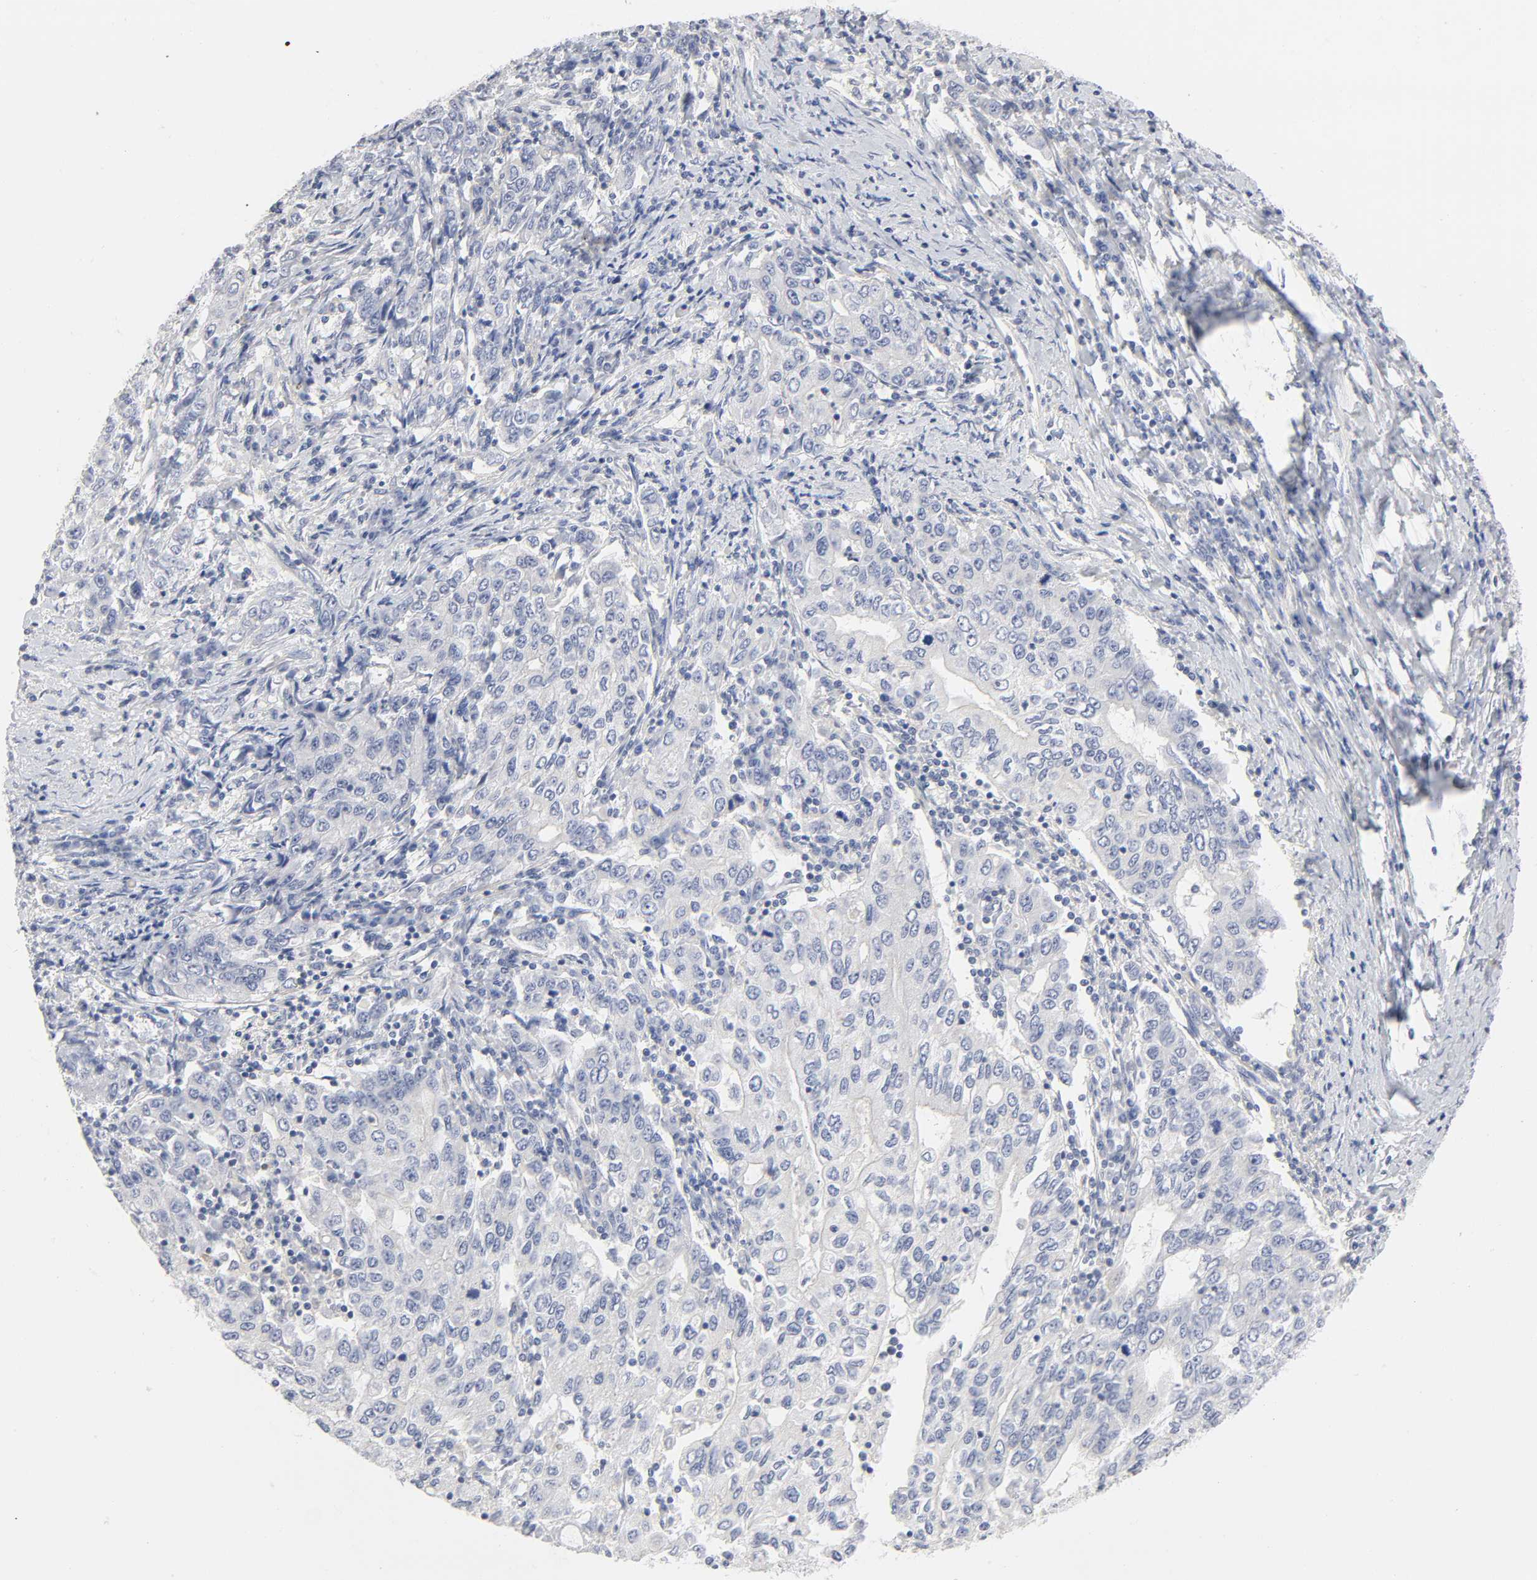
{"staining": {"intensity": "negative", "quantity": "none", "location": "none"}, "tissue": "stomach cancer", "cell_type": "Tumor cells", "image_type": "cancer", "snomed": [{"axis": "morphology", "description": "Adenocarcinoma, NOS"}, {"axis": "topography", "description": "Stomach, lower"}], "caption": "This is an immunohistochemistry photomicrograph of human stomach cancer (adenocarcinoma). There is no staining in tumor cells.", "gene": "ROCK1", "patient": {"sex": "female", "age": 72}}